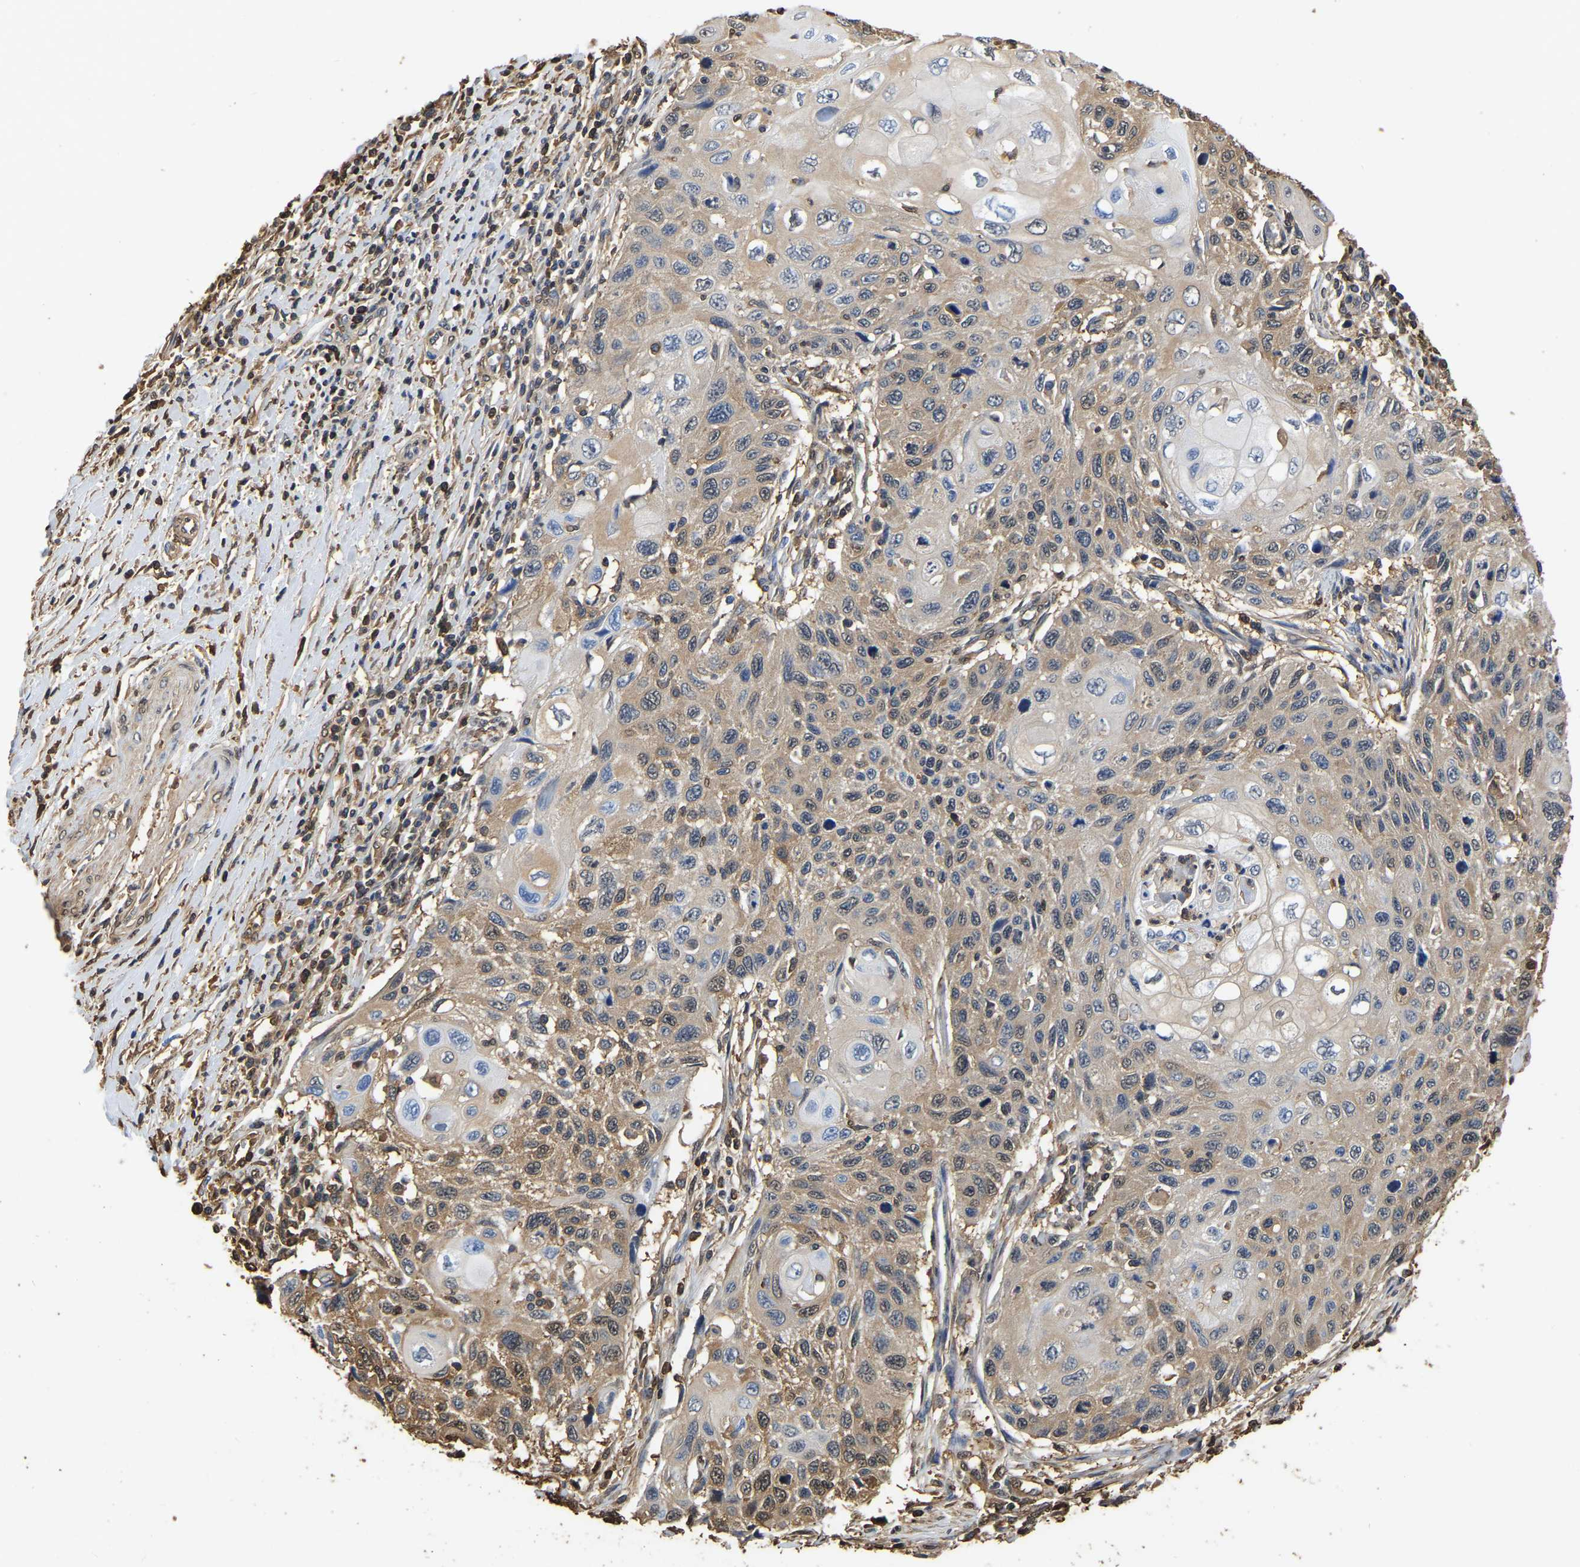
{"staining": {"intensity": "weak", "quantity": ">75%", "location": "cytoplasmic/membranous"}, "tissue": "cervical cancer", "cell_type": "Tumor cells", "image_type": "cancer", "snomed": [{"axis": "morphology", "description": "Squamous cell carcinoma, NOS"}, {"axis": "topography", "description": "Cervix"}], "caption": "Immunohistochemistry of cervical cancer (squamous cell carcinoma) displays low levels of weak cytoplasmic/membranous staining in about >75% of tumor cells.", "gene": "LDHB", "patient": {"sex": "female", "age": 70}}